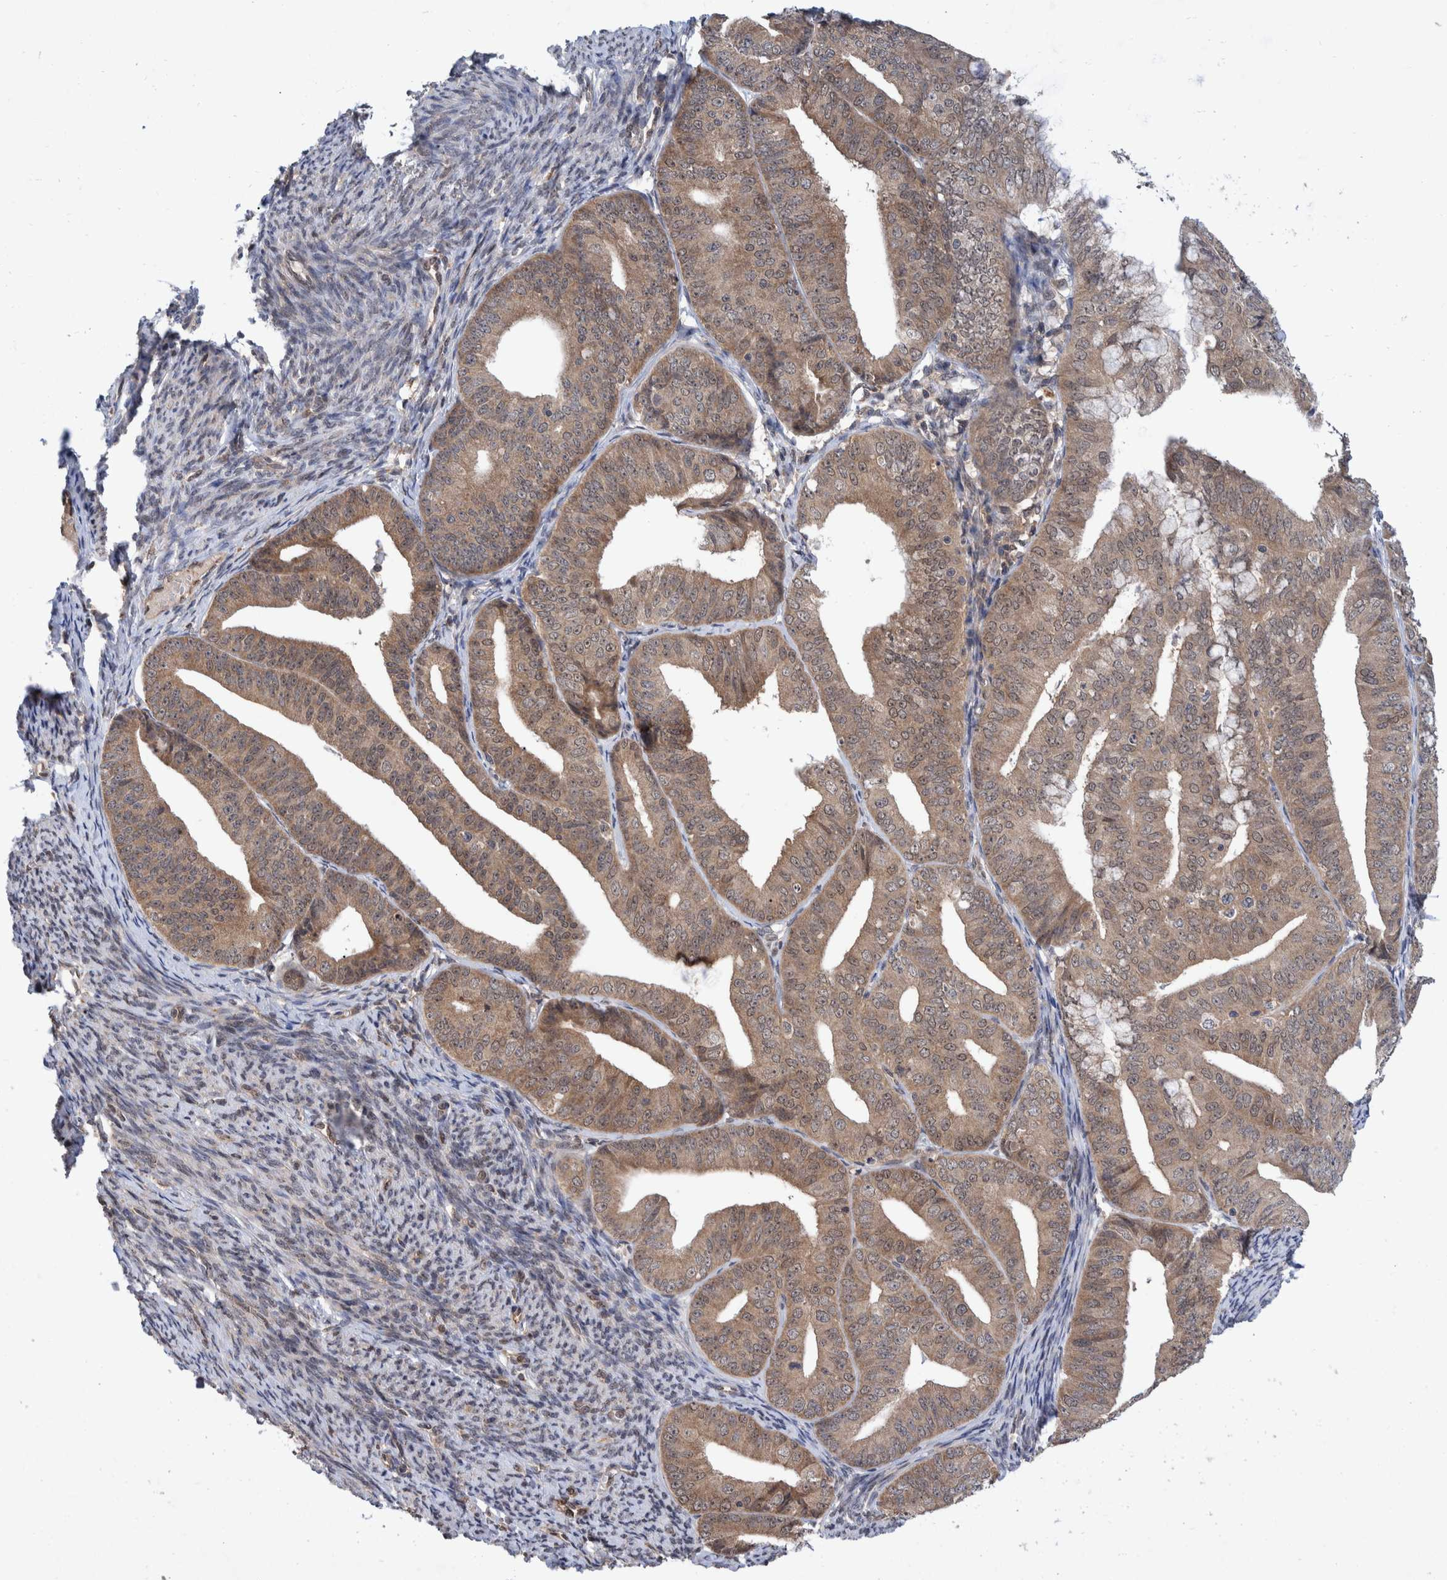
{"staining": {"intensity": "weak", "quantity": ">75%", "location": "cytoplasmic/membranous,nuclear"}, "tissue": "endometrial cancer", "cell_type": "Tumor cells", "image_type": "cancer", "snomed": [{"axis": "morphology", "description": "Adenocarcinoma, NOS"}, {"axis": "topography", "description": "Endometrium"}], "caption": "Protein staining of endometrial adenocarcinoma tissue reveals weak cytoplasmic/membranous and nuclear staining in approximately >75% of tumor cells. The staining was performed using DAB, with brown indicating positive protein expression. Nuclei are stained blue with hematoxylin.", "gene": "PLPBP", "patient": {"sex": "female", "age": 63}}